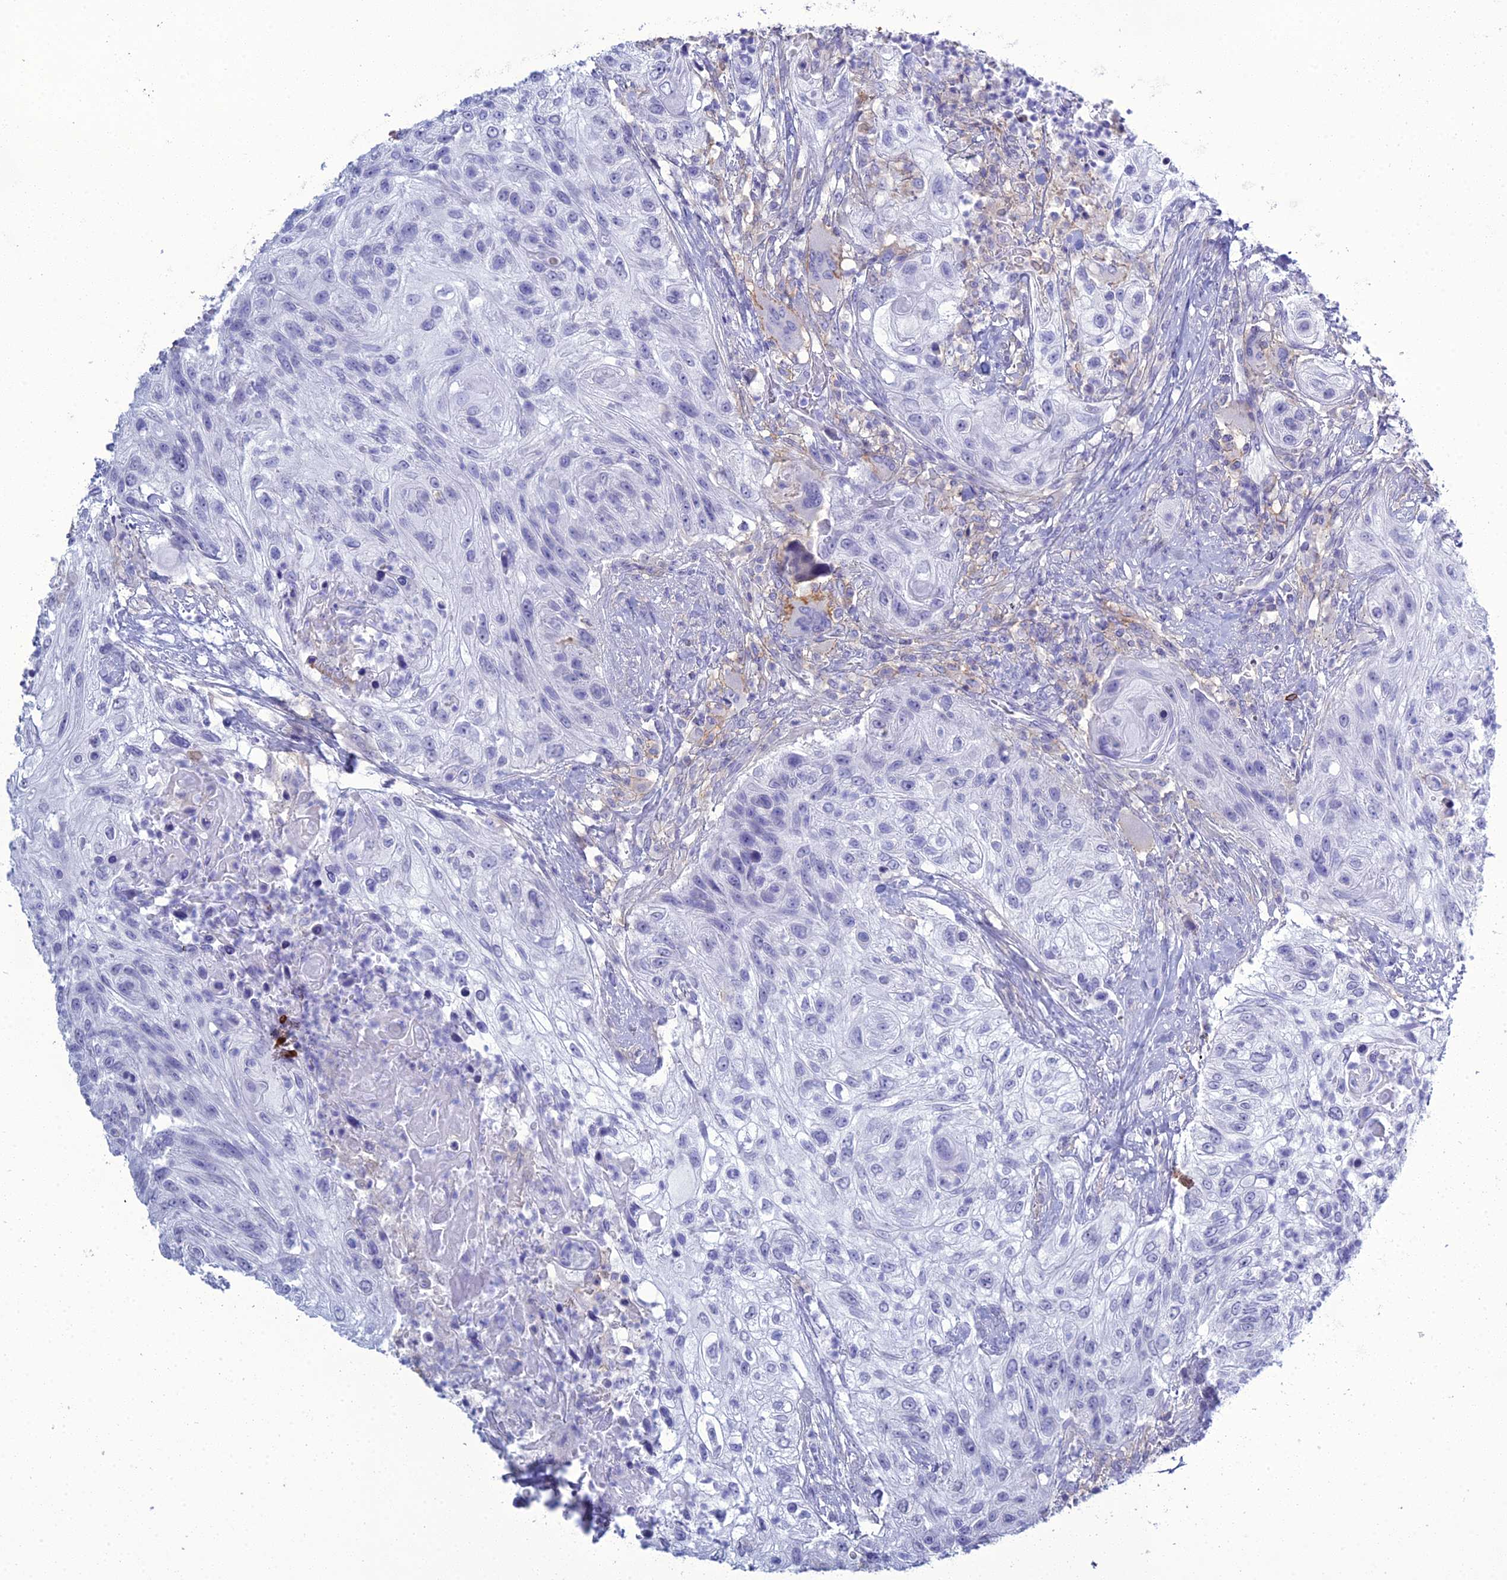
{"staining": {"intensity": "negative", "quantity": "none", "location": "none"}, "tissue": "urothelial cancer", "cell_type": "Tumor cells", "image_type": "cancer", "snomed": [{"axis": "morphology", "description": "Urothelial carcinoma, High grade"}, {"axis": "topography", "description": "Urinary bladder"}], "caption": "There is no significant positivity in tumor cells of high-grade urothelial carcinoma.", "gene": "ACE", "patient": {"sex": "female", "age": 60}}